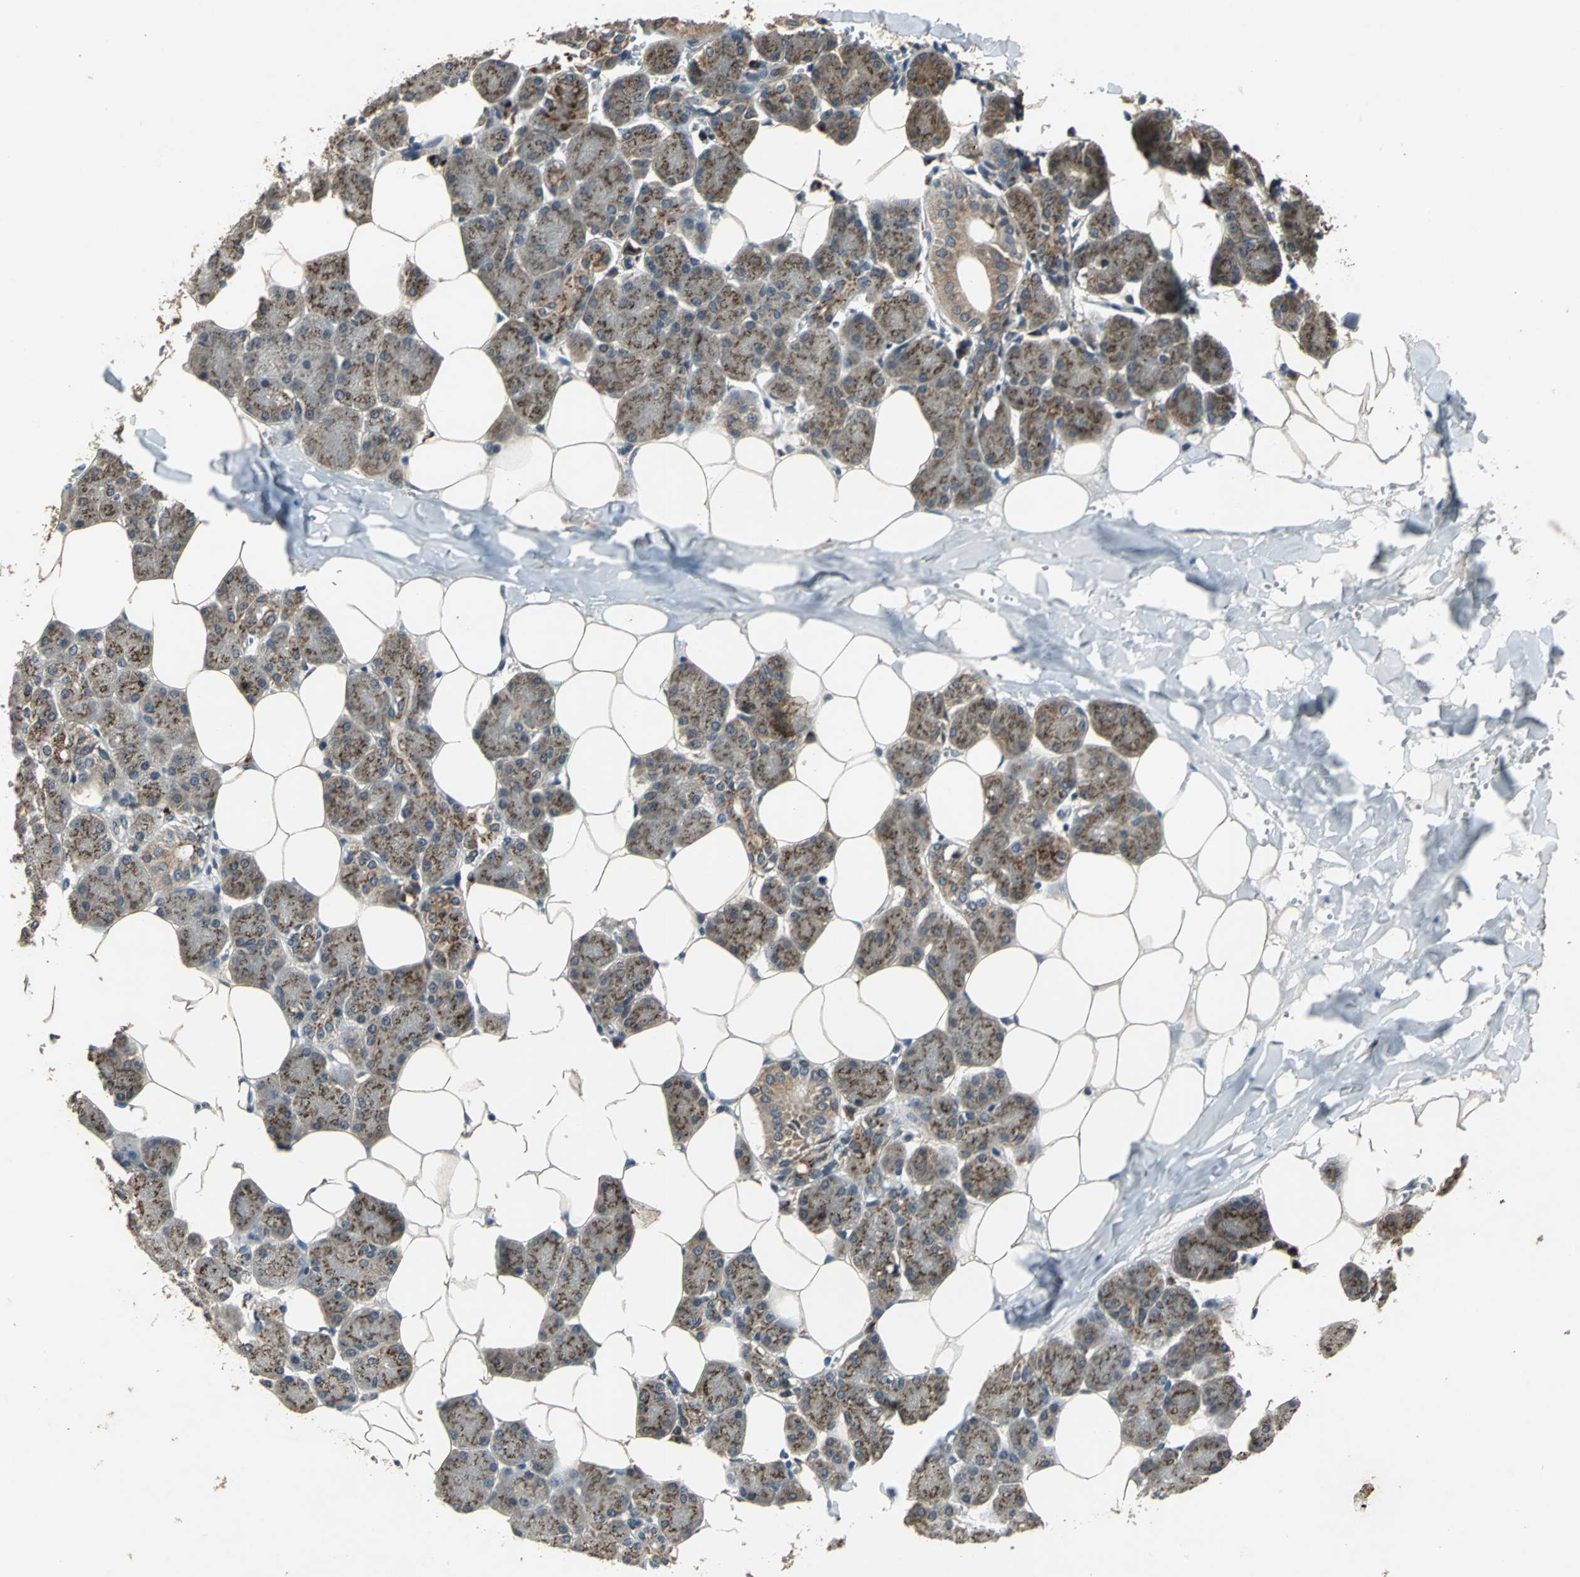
{"staining": {"intensity": "strong", "quantity": ">75%", "location": "cytoplasmic/membranous"}, "tissue": "salivary gland", "cell_type": "Glandular cells", "image_type": "normal", "snomed": [{"axis": "morphology", "description": "Normal tissue, NOS"}, {"axis": "morphology", "description": "Adenoma, NOS"}, {"axis": "topography", "description": "Salivary gland"}], "caption": "Immunohistochemical staining of benign salivary gland displays high levels of strong cytoplasmic/membranous positivity in about >75% of glandular cells.", "gene": "NFKBIE", "patient": {"sex": "female", "age": 32}}